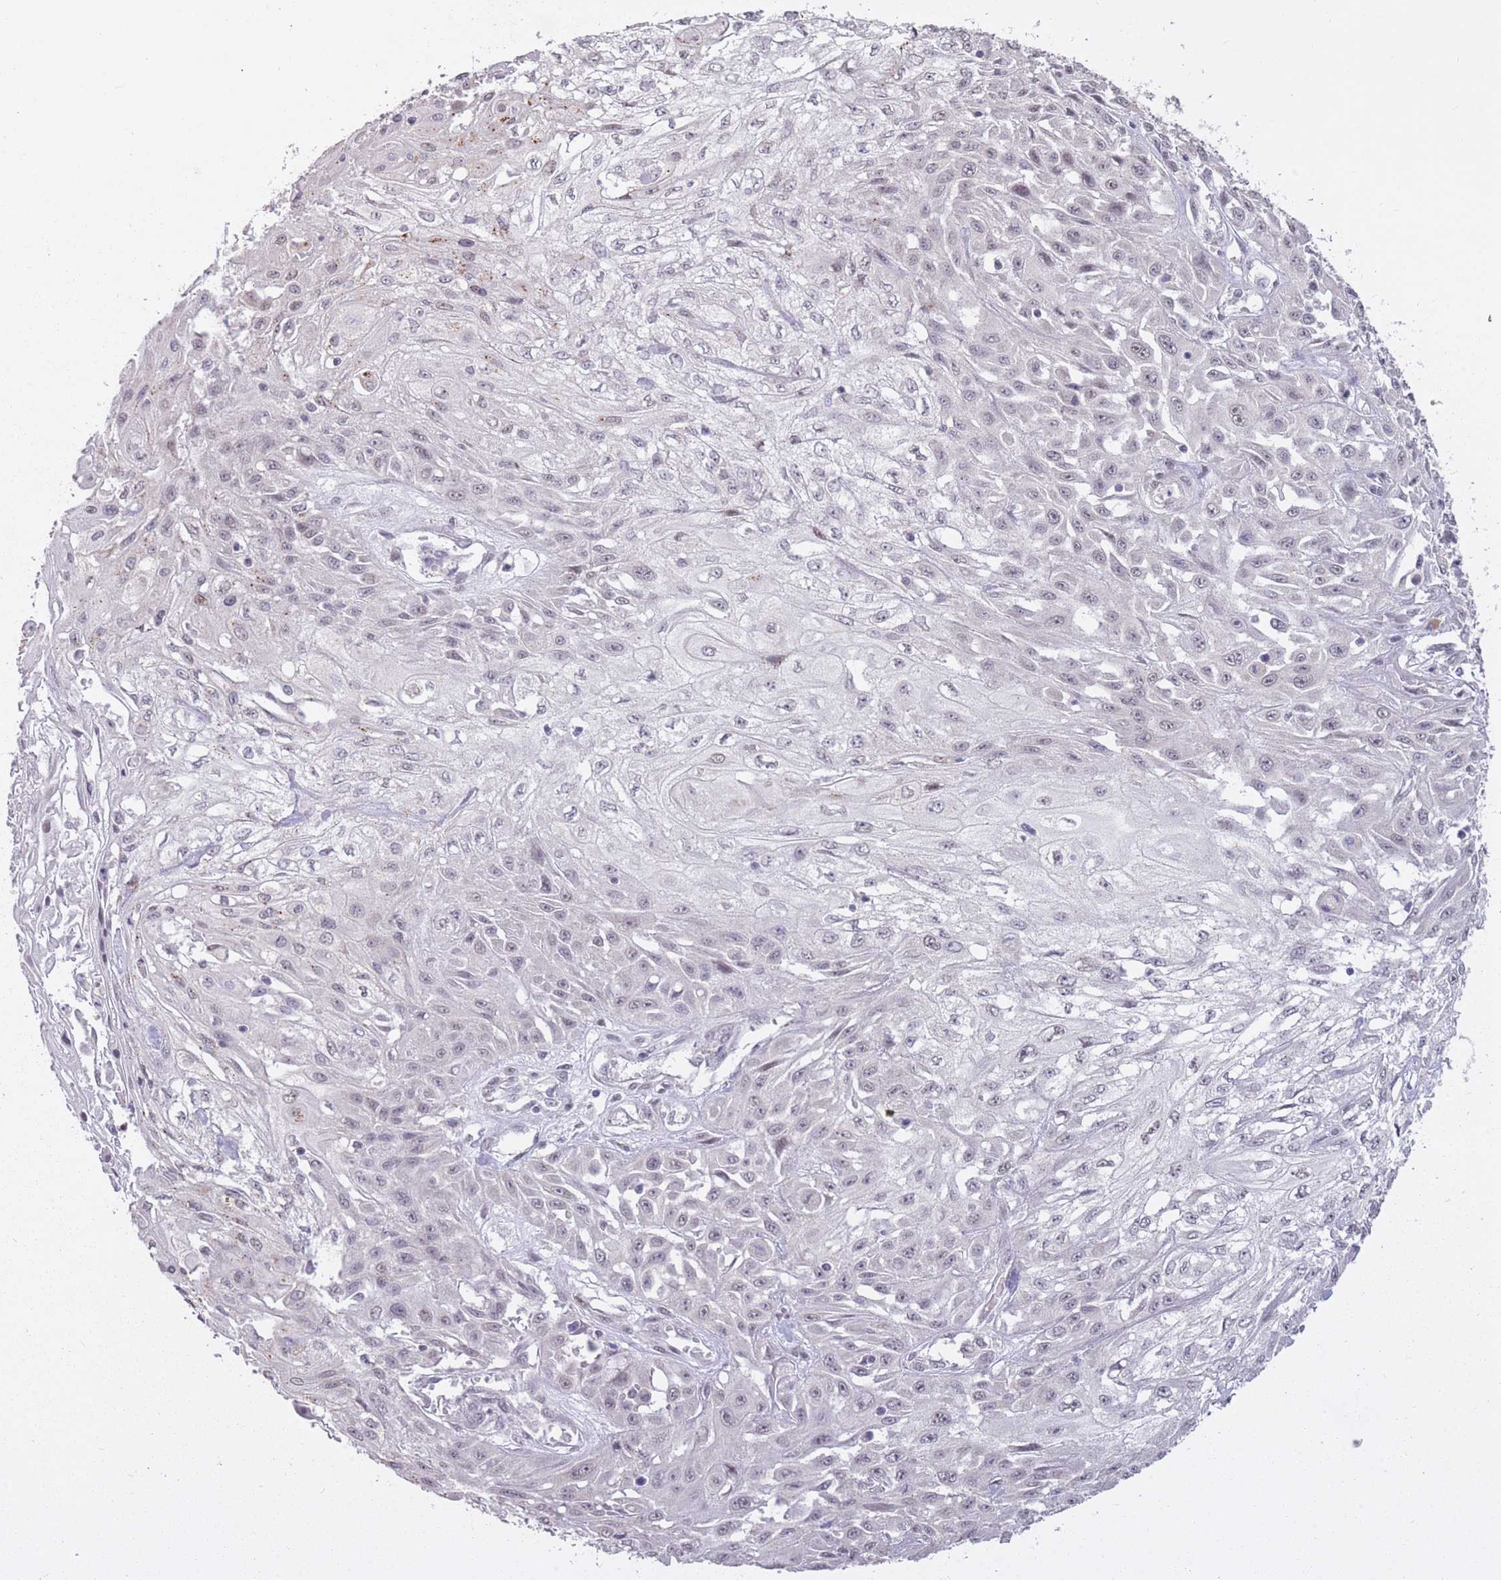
{"staining": {"intensity": "negative", "quantity": "none", "location": "none"}, "tissue": "skin cancer", "cell_type": "Tumor cells", "image_type": "cancer", "snomed": [{"axis": "morphology", "description": "Squamous cell carcinoma, NOS"}, {"axis": "morphology", "description": "Squamous cell carcinoma, metastatic, NOS"}, {"axis": "topography", "description": "Skin"}, {"axis": "topography", "description": "Lymph node"}], "caption": "Tumor cells are negative for protein expression in human metastatic squamous cell carcinoma (skin).", "gene": "HNRNPUL1", "patient": {"sex": "male", "age": 75}}